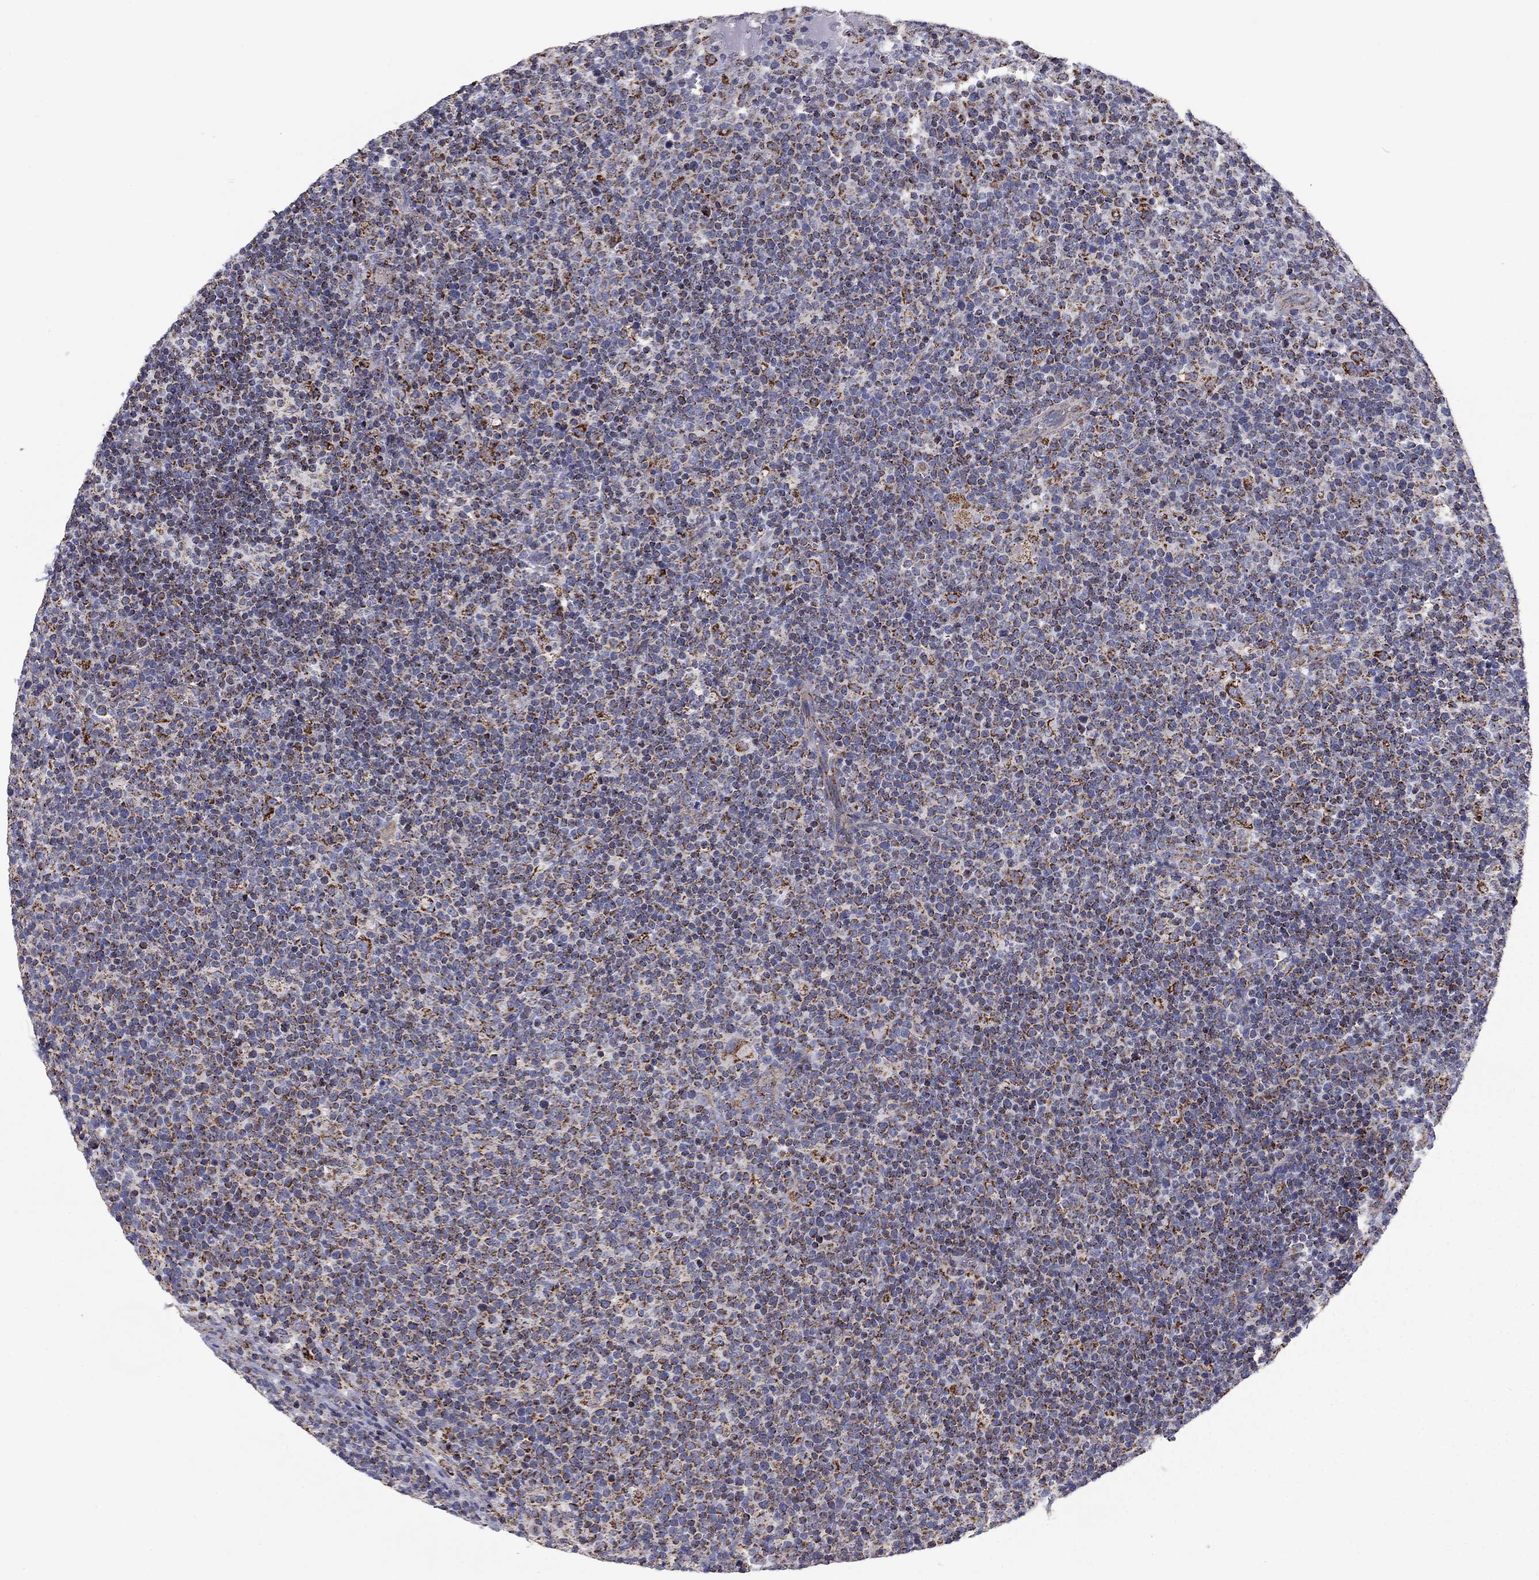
{"staining": {"intensity": "moderate", "quantity": "25%-75%", "location": "cytoplasmic/membranous"}, "tissue": "lymphoma", "cell_type": "Tumor cells", "image_type": "cancer", "snomed": [{"axis": "morphology", "description": "Malignant lymphoma, non-Hodgkin's type, High grade"}, {"axis": "topography", "description": "Lymph node"}], "caption": "The micrograph reveals staining of malignant lymphoma, non-Hodgkin's type (high-grade), revealing moderate cytoplasmic/membranous protein staining (brown color) within tumor cells.", "gene": "NDUFV1", "patient": {"sex": "male", "age": 61}}